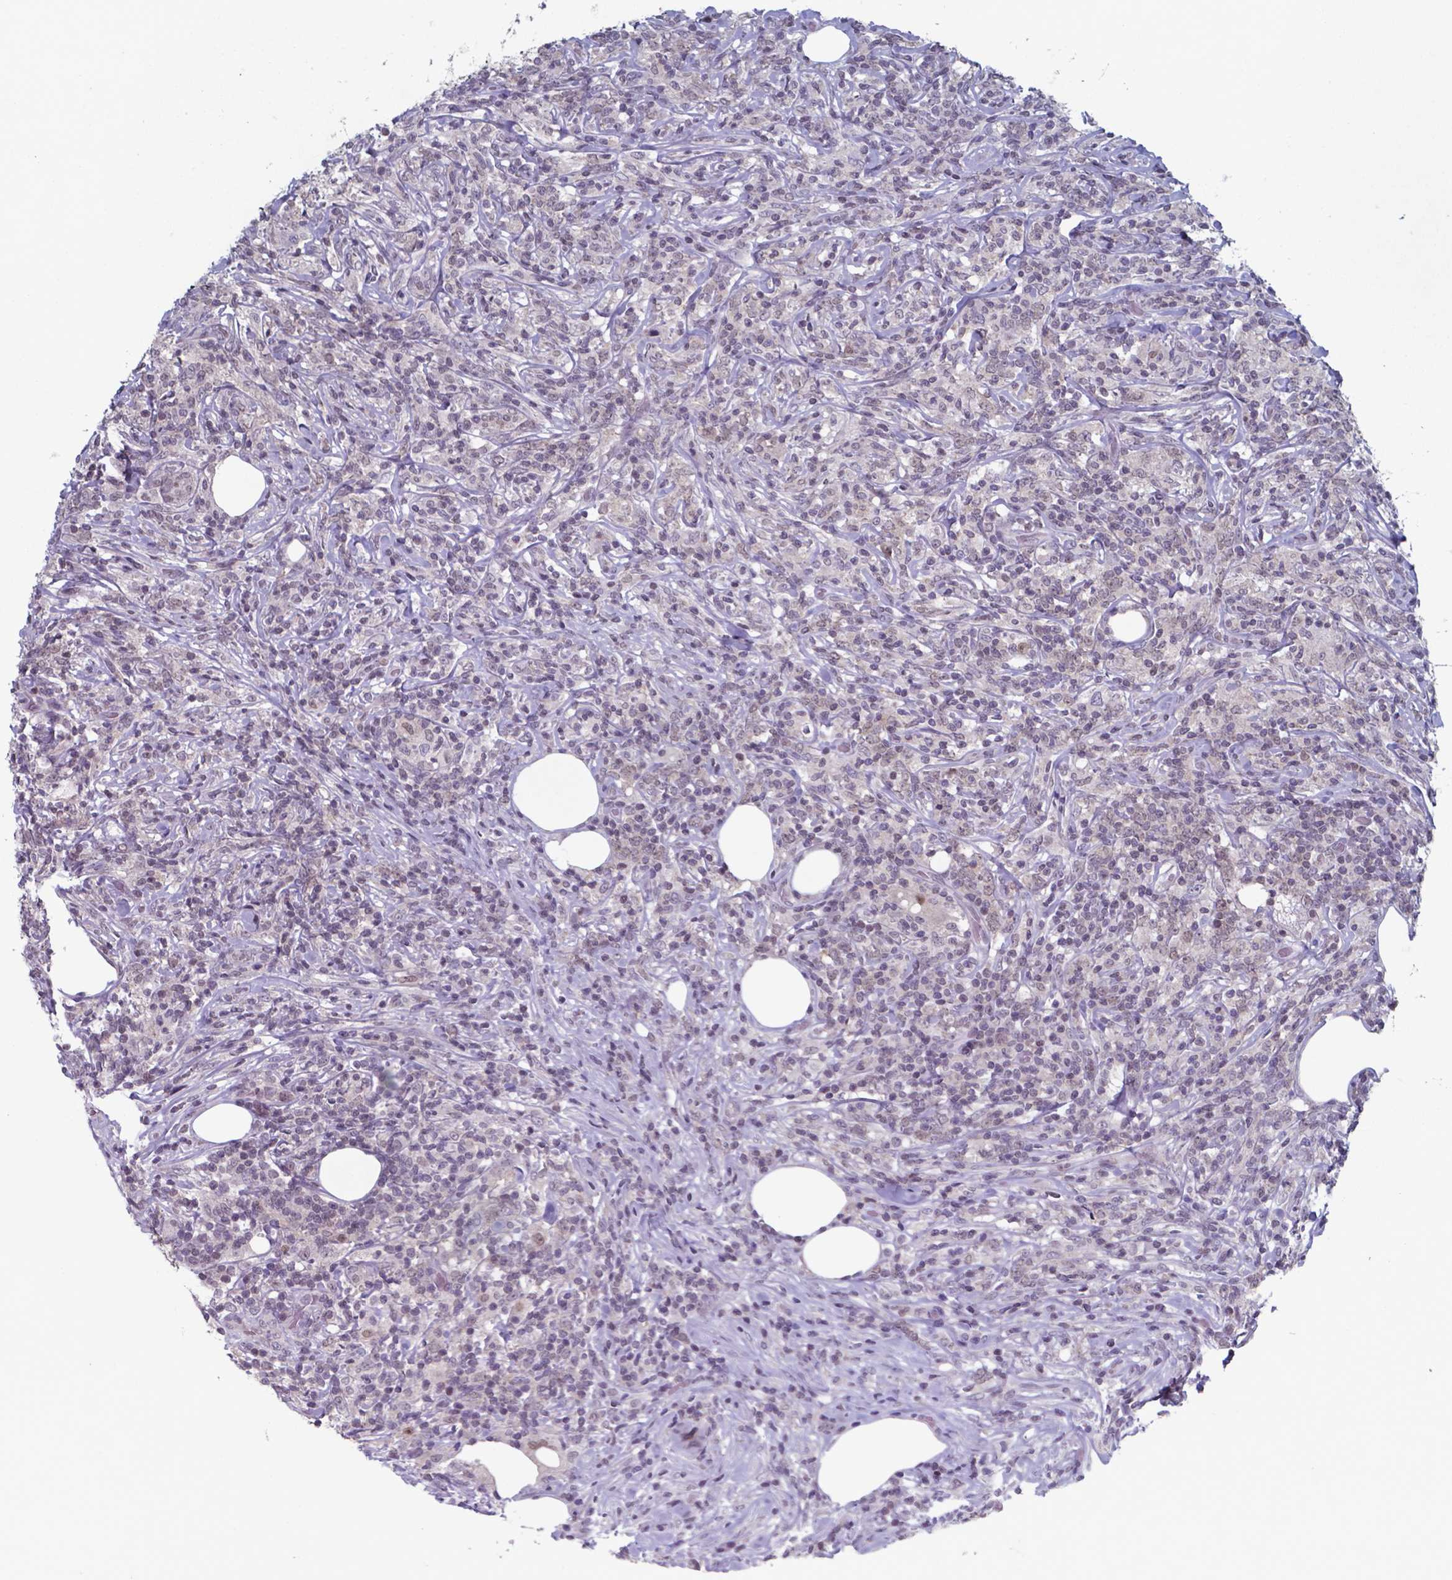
{"staining": {"intensity": "weak", "quantity": "<25%", "location": "nuclear"}, "tissue": "lymphoma", "cell_type": "Tumor cells", "image_type": "cancer", "snomed": [{"axis": "morphology", "description": "Malignant lymphoma, non-Hodgkin's type, High grade"}, {"axis": "topography", "description": "Lymph node"}], "caption": "High magnification brightfield microscopy of high-grade malignant lymphoma, non-Hodgkin's type stained with DAB (brown) and counterstained with hematoxylin (blue): tumor cells show no significant expression. (DAB (3,3'-diaminobenzidine) immunohistochemistry (IHC), high magnification).", "gene": "TDP2", "patient": {"sex": "female", "age": 84}}